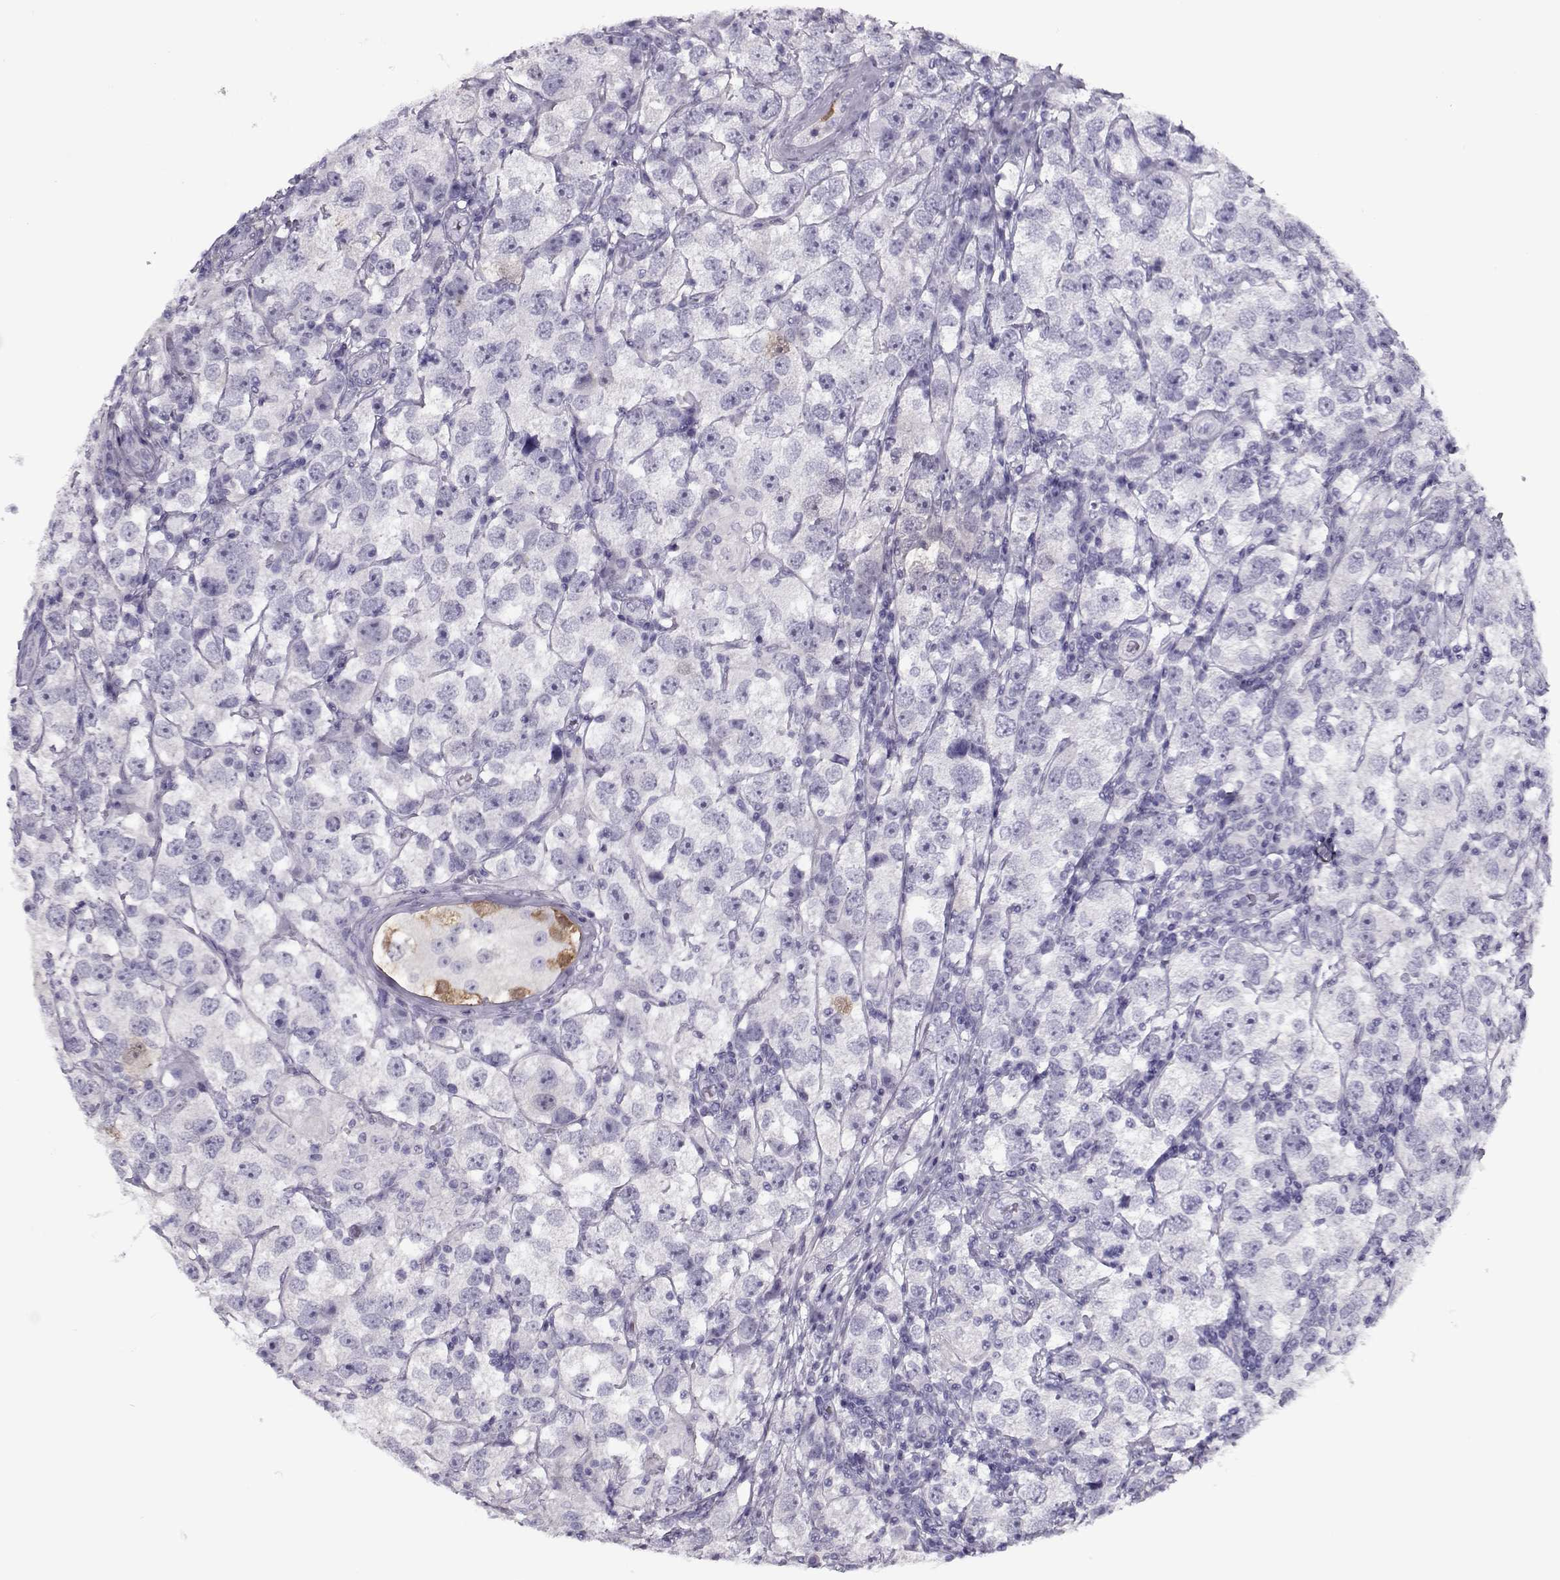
{"staining": {"intensity": "negative", "quantity": "none", "location": "none"}, "tissue": "testis cancer", "cell_type": "Tumor cells", "image_type": "cancer", "snomed": [{"axis": "morphology", "description": "Seminoma, NOS"}, {"axis": "topography", "description": "Testis"}], "caption": "A high-resolution micrograph shows immunohistochemistry (IHC) staining of testis cancer (seminoma), which reveals no significant expression in tumor cells. (Immunohistochemistry (ihc), brightfield microscopy, high magnification).", "gene": "GAGE2A", "patient": {"sex": "male", "age": 26}}